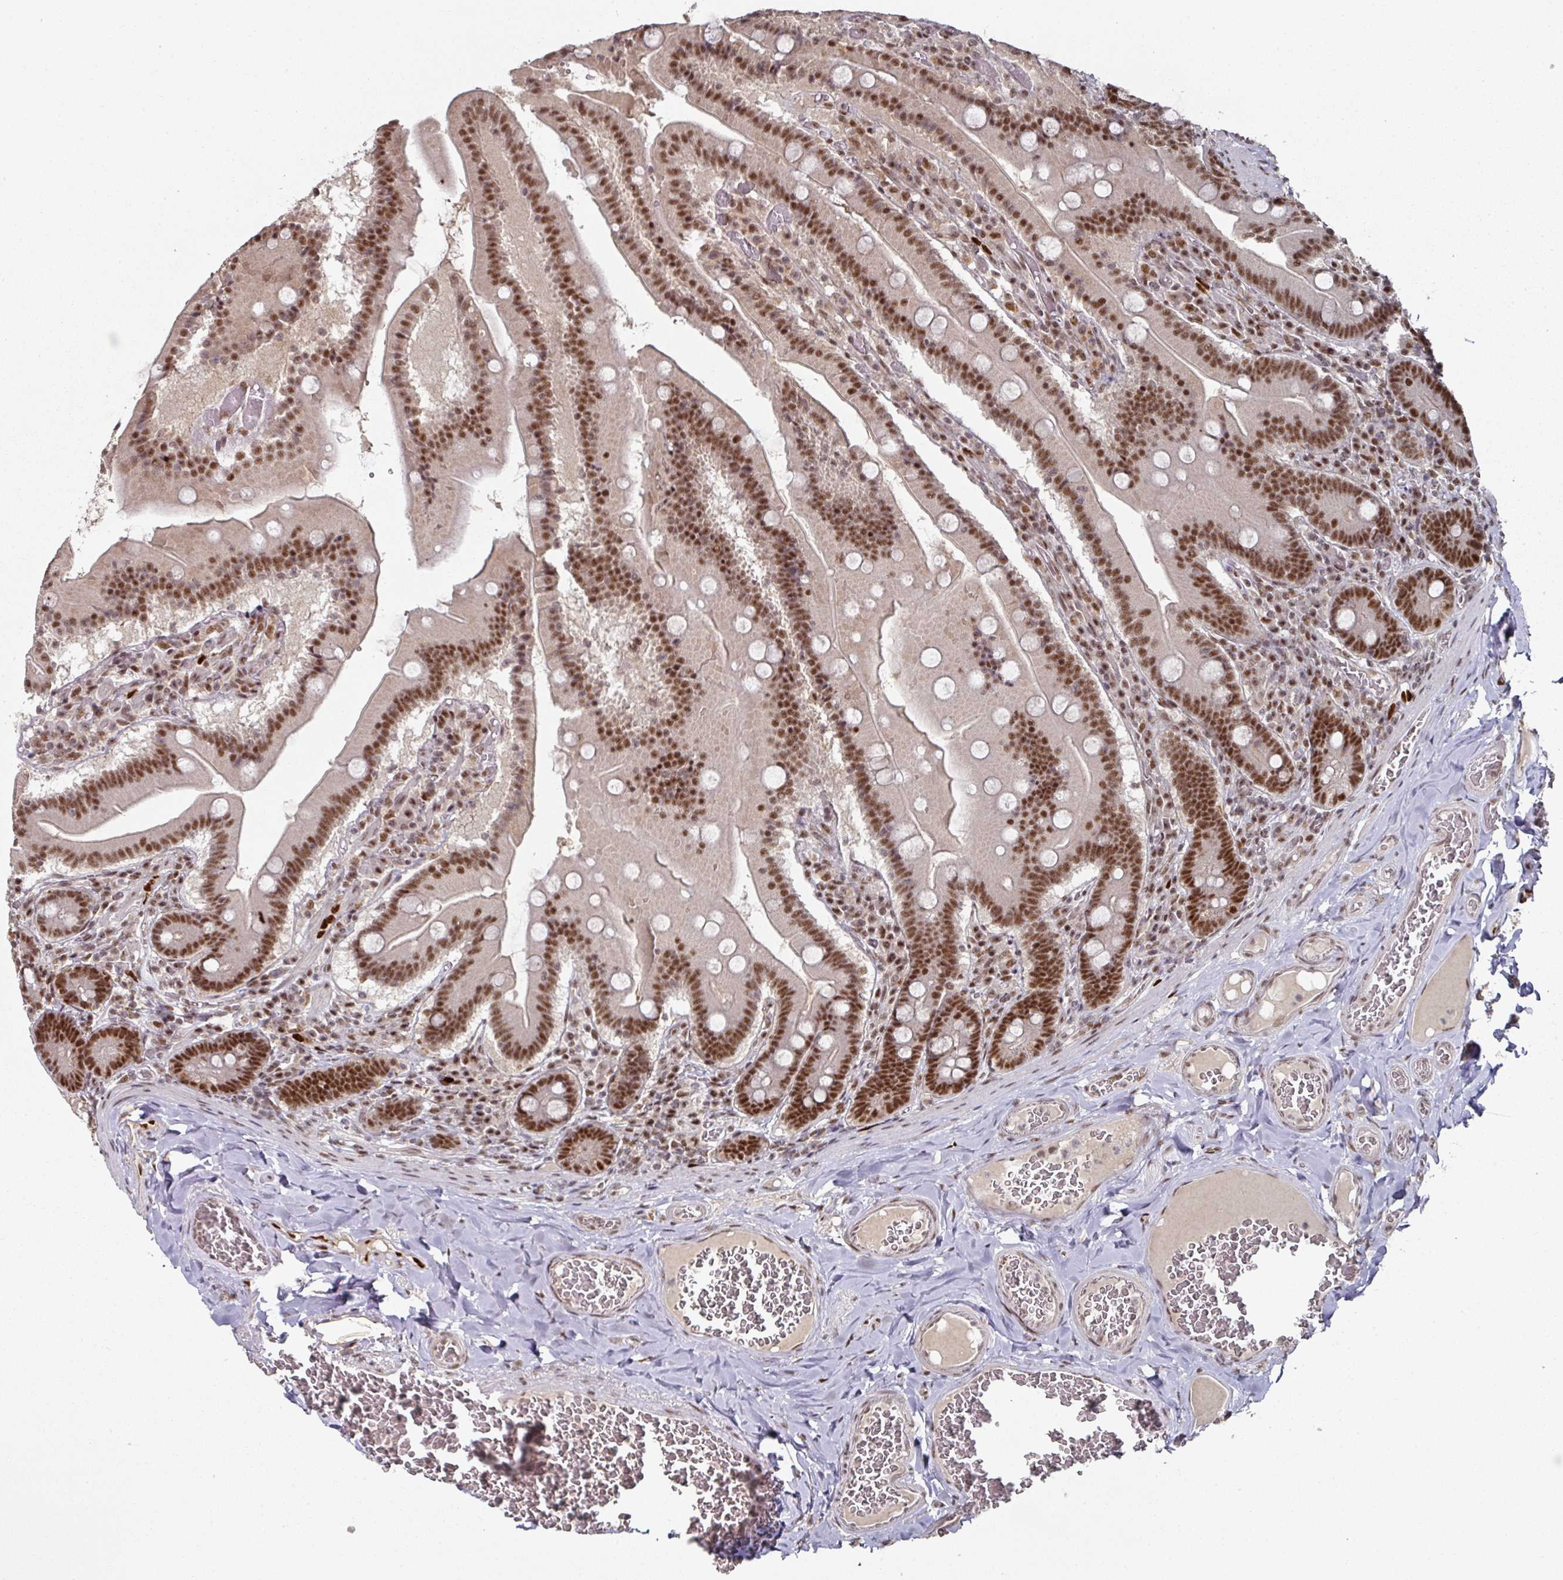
{"staining": {"intensity": "strong", "quantity": ">75%", "location": "nuclear"}, "tissue": "duodenum", "cell_type": "Glandular cells", "image_type": "normal", "snomed": [{"axis": "morphology", "description": "Normal tissue, NOS"}, {"axis": "topography", "description": "Duodenum"}], "caption": "The histopathology image reveals immunohistochemical staining of benign duodenum. There is strong nuclear expression is appreciated in about >75% of glandular cells.", "gene": "ENSG00000289690", "patient": {"sex": "female", "age": 62}}